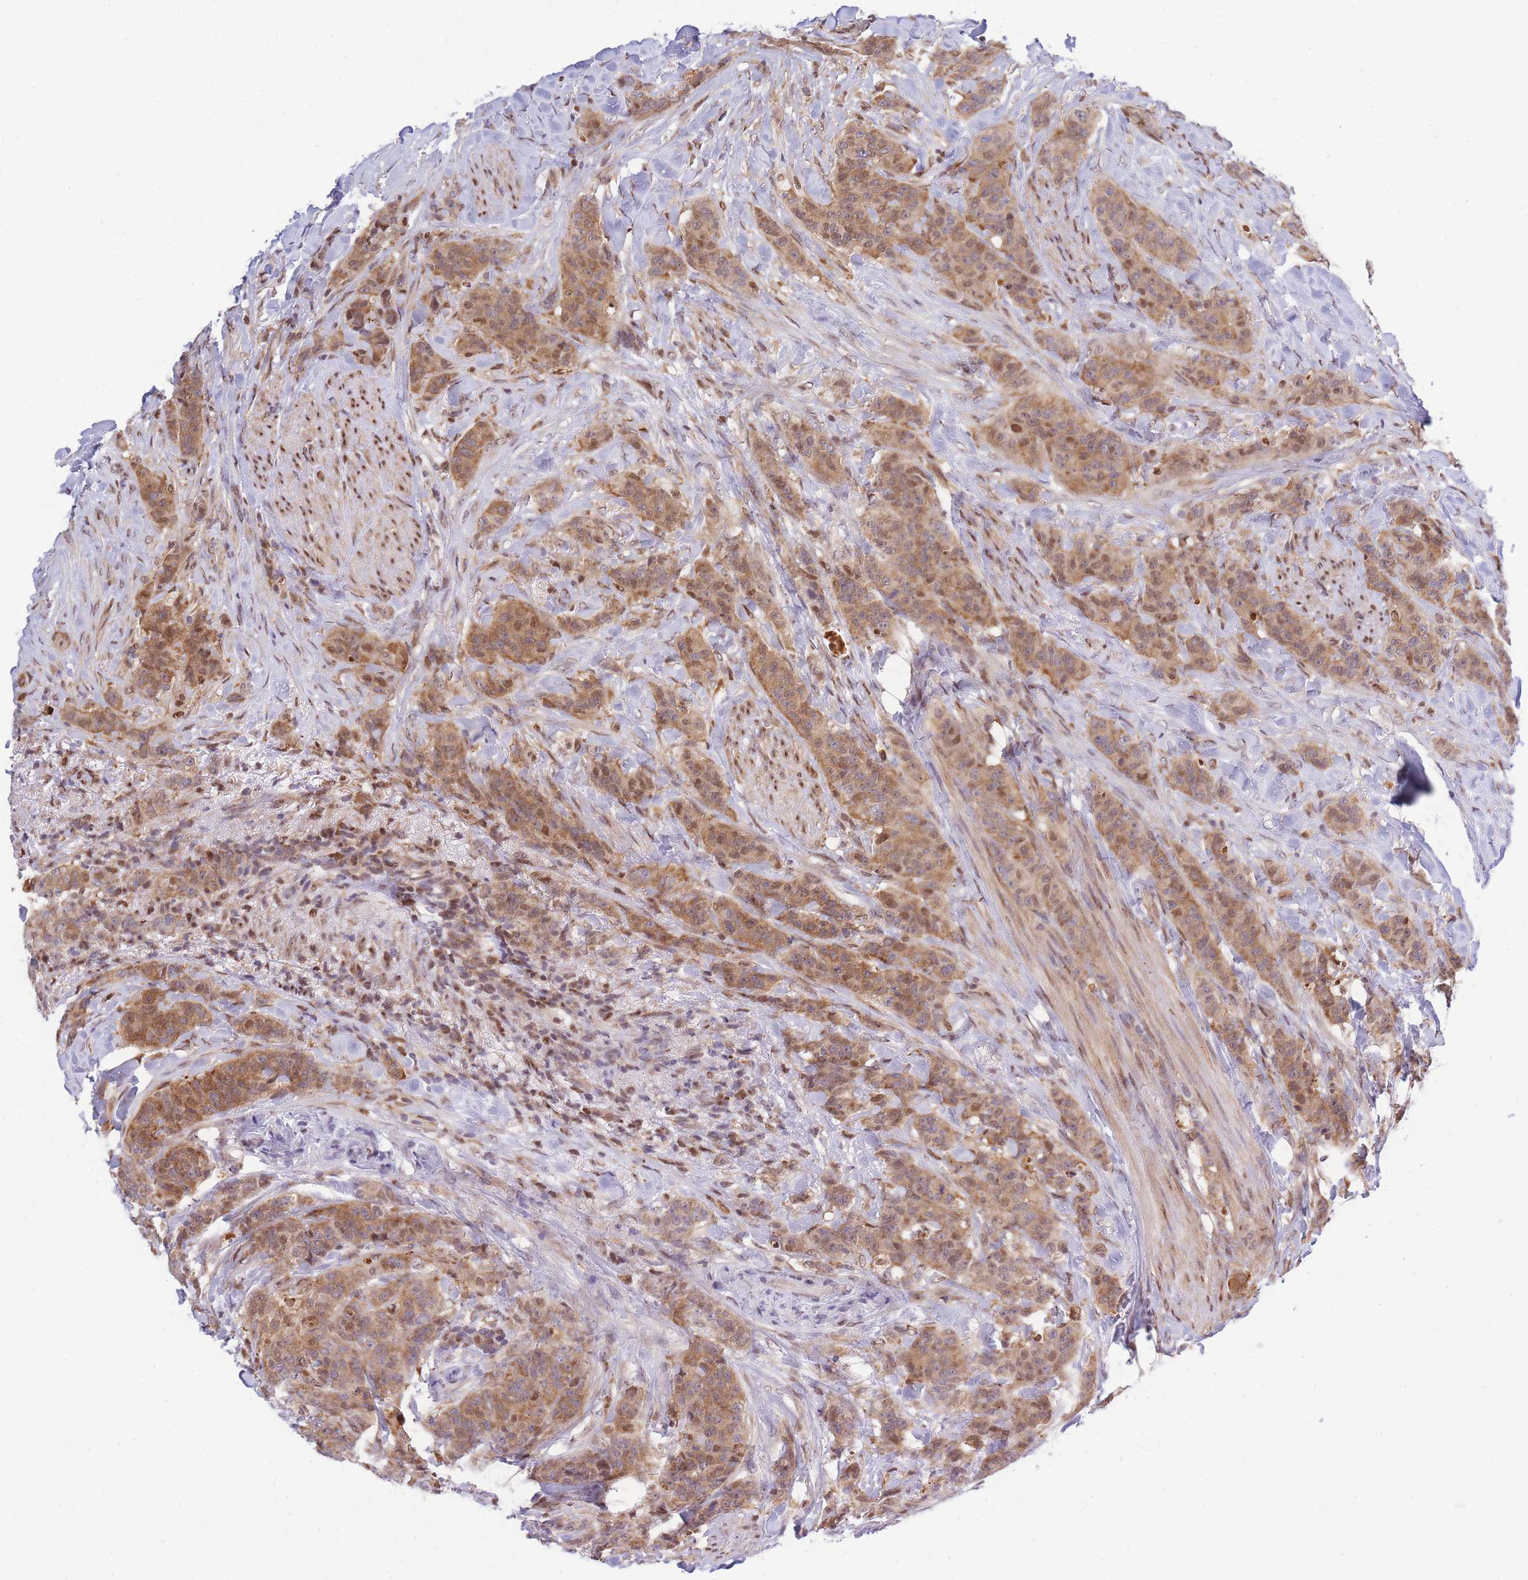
{"staining": {"intensity": "moderate", "quantity": ">75%", "location": "cytoplasmic/membranous,nuclear"}, "tissue": "breast cancer", "cell_type": "Tumor cells", "image_type": "cancer", "snomed": [{"axis": "morphology", "description": "Duct carcinoma"}, {"axis": "topography", "description": "Breast"}], "caption": "A brown stain labels moderate cytoplasmic/membranous and nuclear staining of a protein in human breast cancer tumor cells.", "gene": "CRACD", "patient": {"sex": "female", "age": 40}}